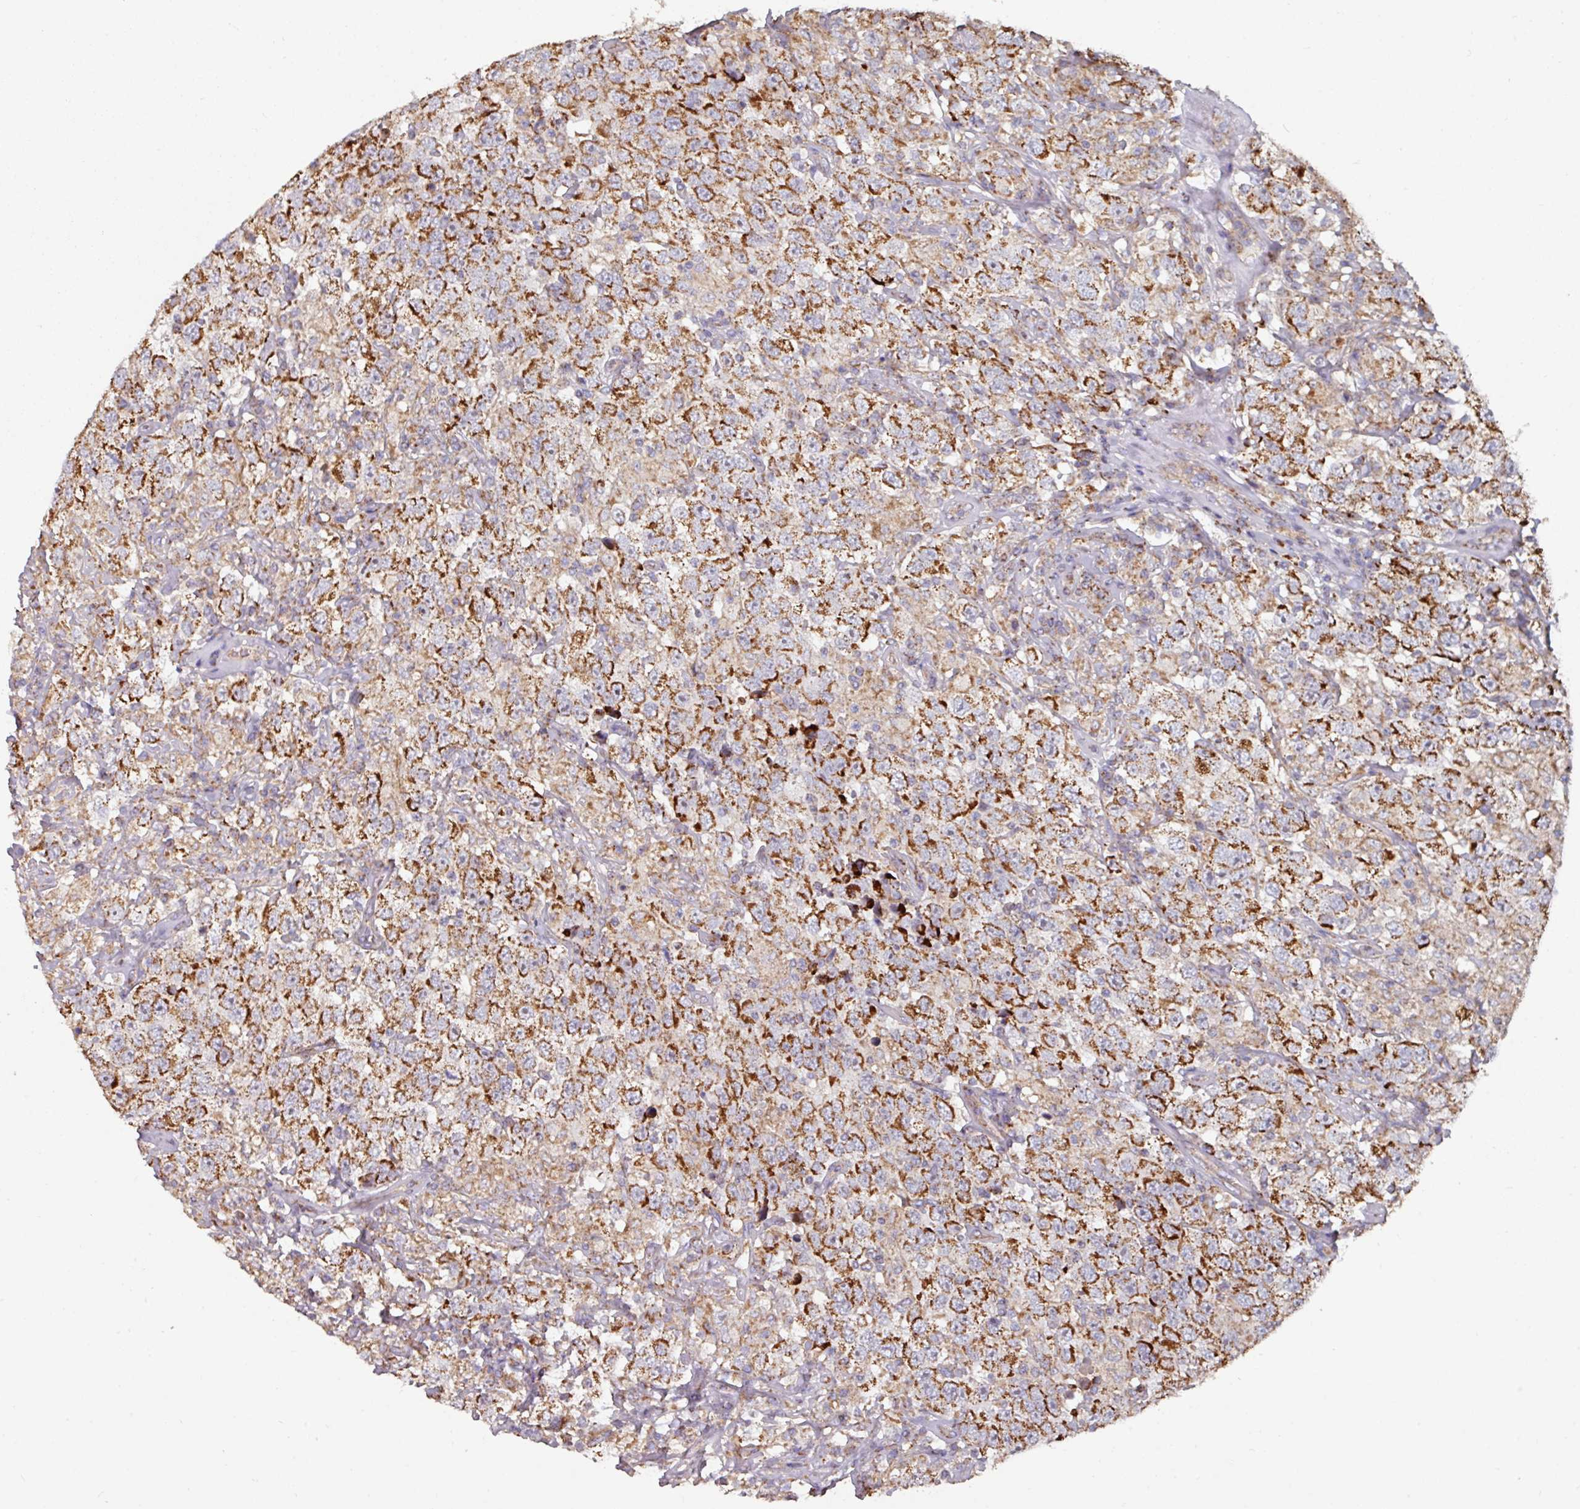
{"staining": {"intensity": "strong", "quantity": ">75%", "location": "cytoplasmic/membranous"}, "tissue": "testis cancer", "cell_type": "Tumor cells", "image_type": "cancer", "snomed": [{"axis": "morphology", "description": "Seminoma, NOS"}, {"axis": "topography", "description": "Testis"}], "caption": "A brown stain shows strong cytoplasmic/membranous staining of a protein in human testis cancer (seminoma) tumor cells.", "gene": "OR2D3", "patient": {"sex": "male", "age": 41}}